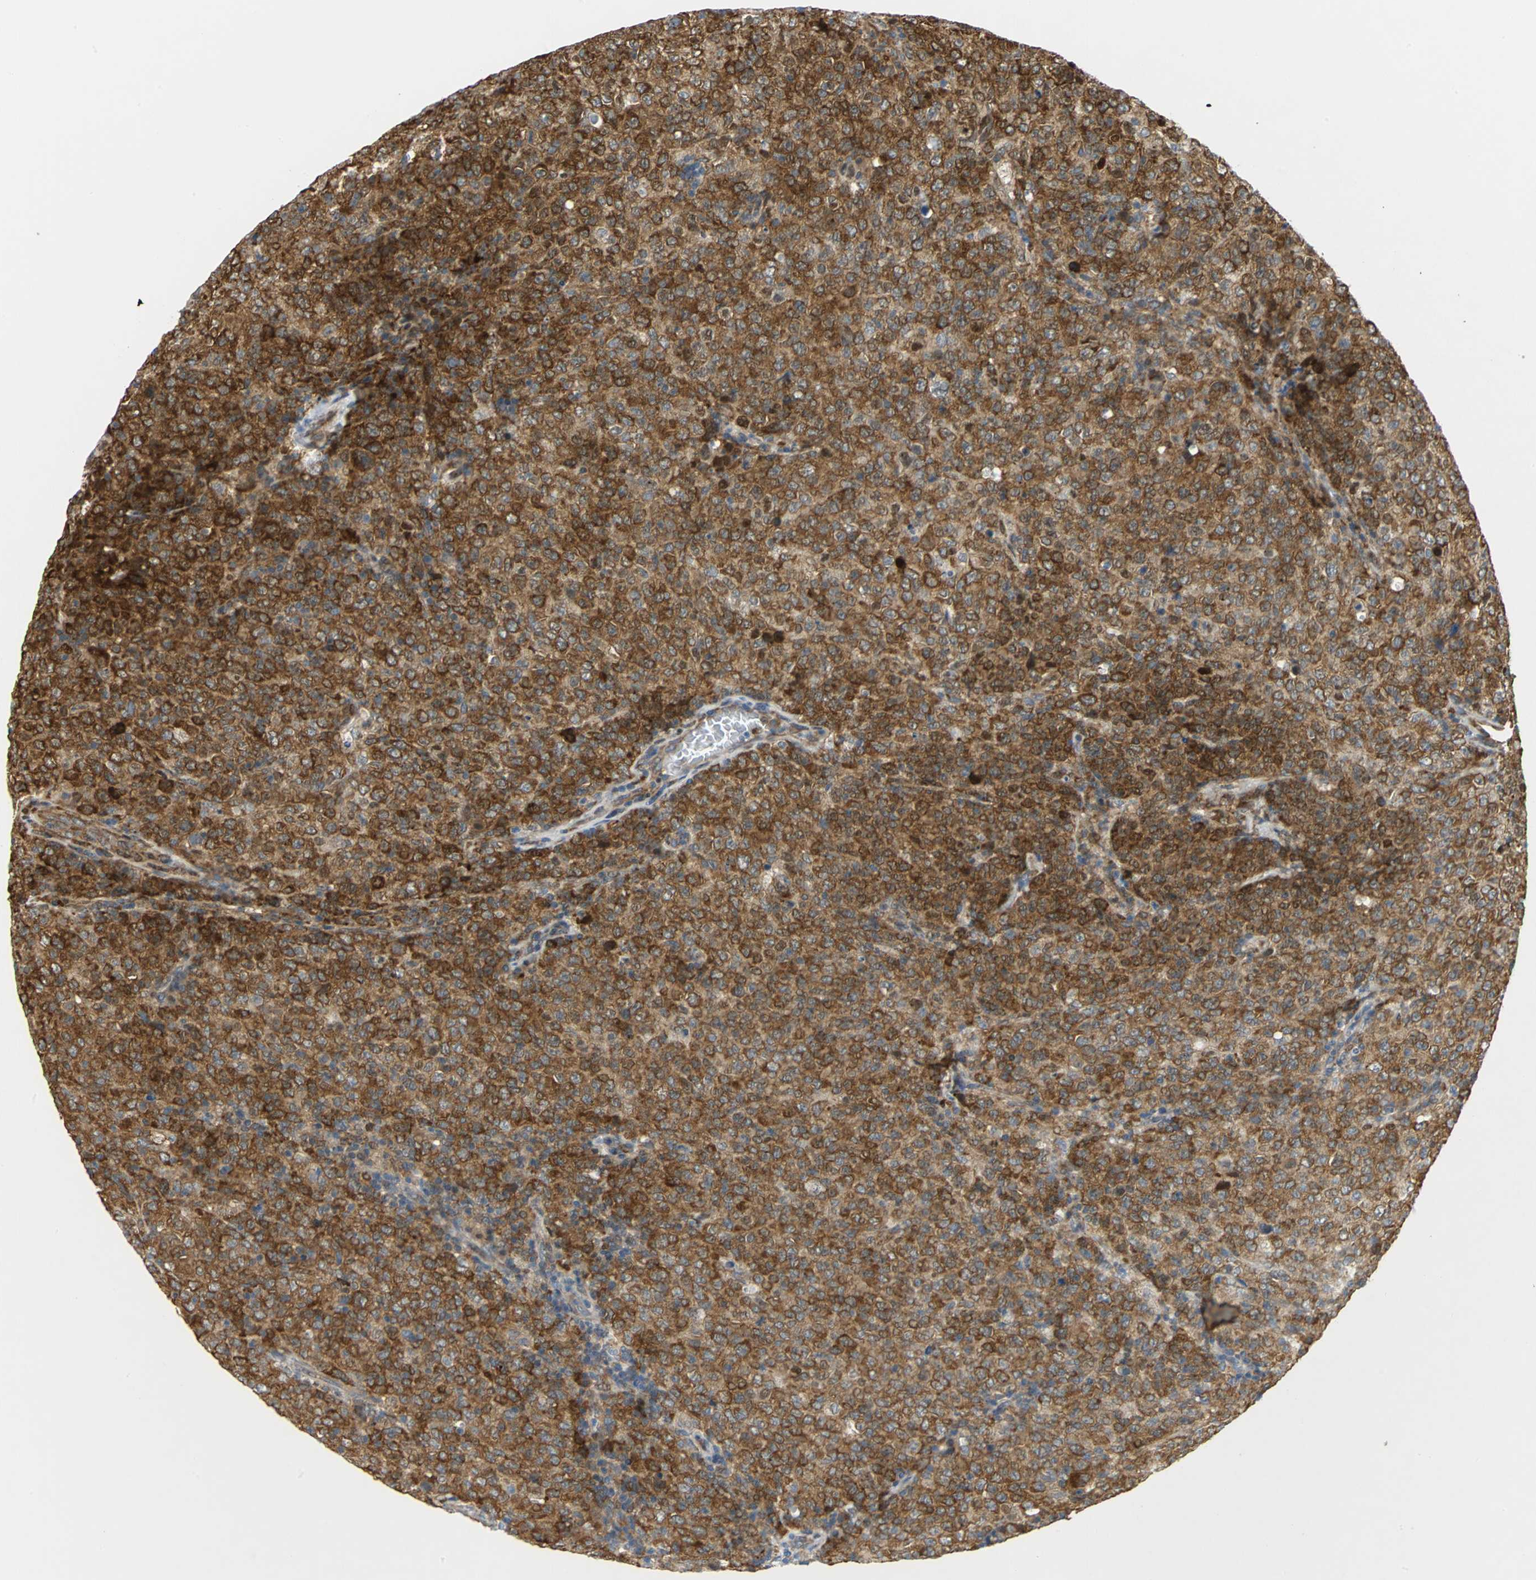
{"staining": {"intensity": "strong", "quantity": ">75%", "location": "cytoplasmic/membranous"}, "tissue": "lymphoma", "cell_type": "Tumor cells", "image_type": "cancer", "snomed": [{"axis": "morphology", "description": "Malignant lymphoma, non-Hodgkin's type, High grade"}, {"axis": "topography", "description": "Tonsil"}], "caption": "DAB immunohistochemical staining of human malignant lymphoma, non-Hodgkin's type (high-grade) shows strong cytoplasmic/membranous protein expression in about >75% of tumor cells.", "gene": "YBX1", "patient": {"sex": "female", "age": 36}}